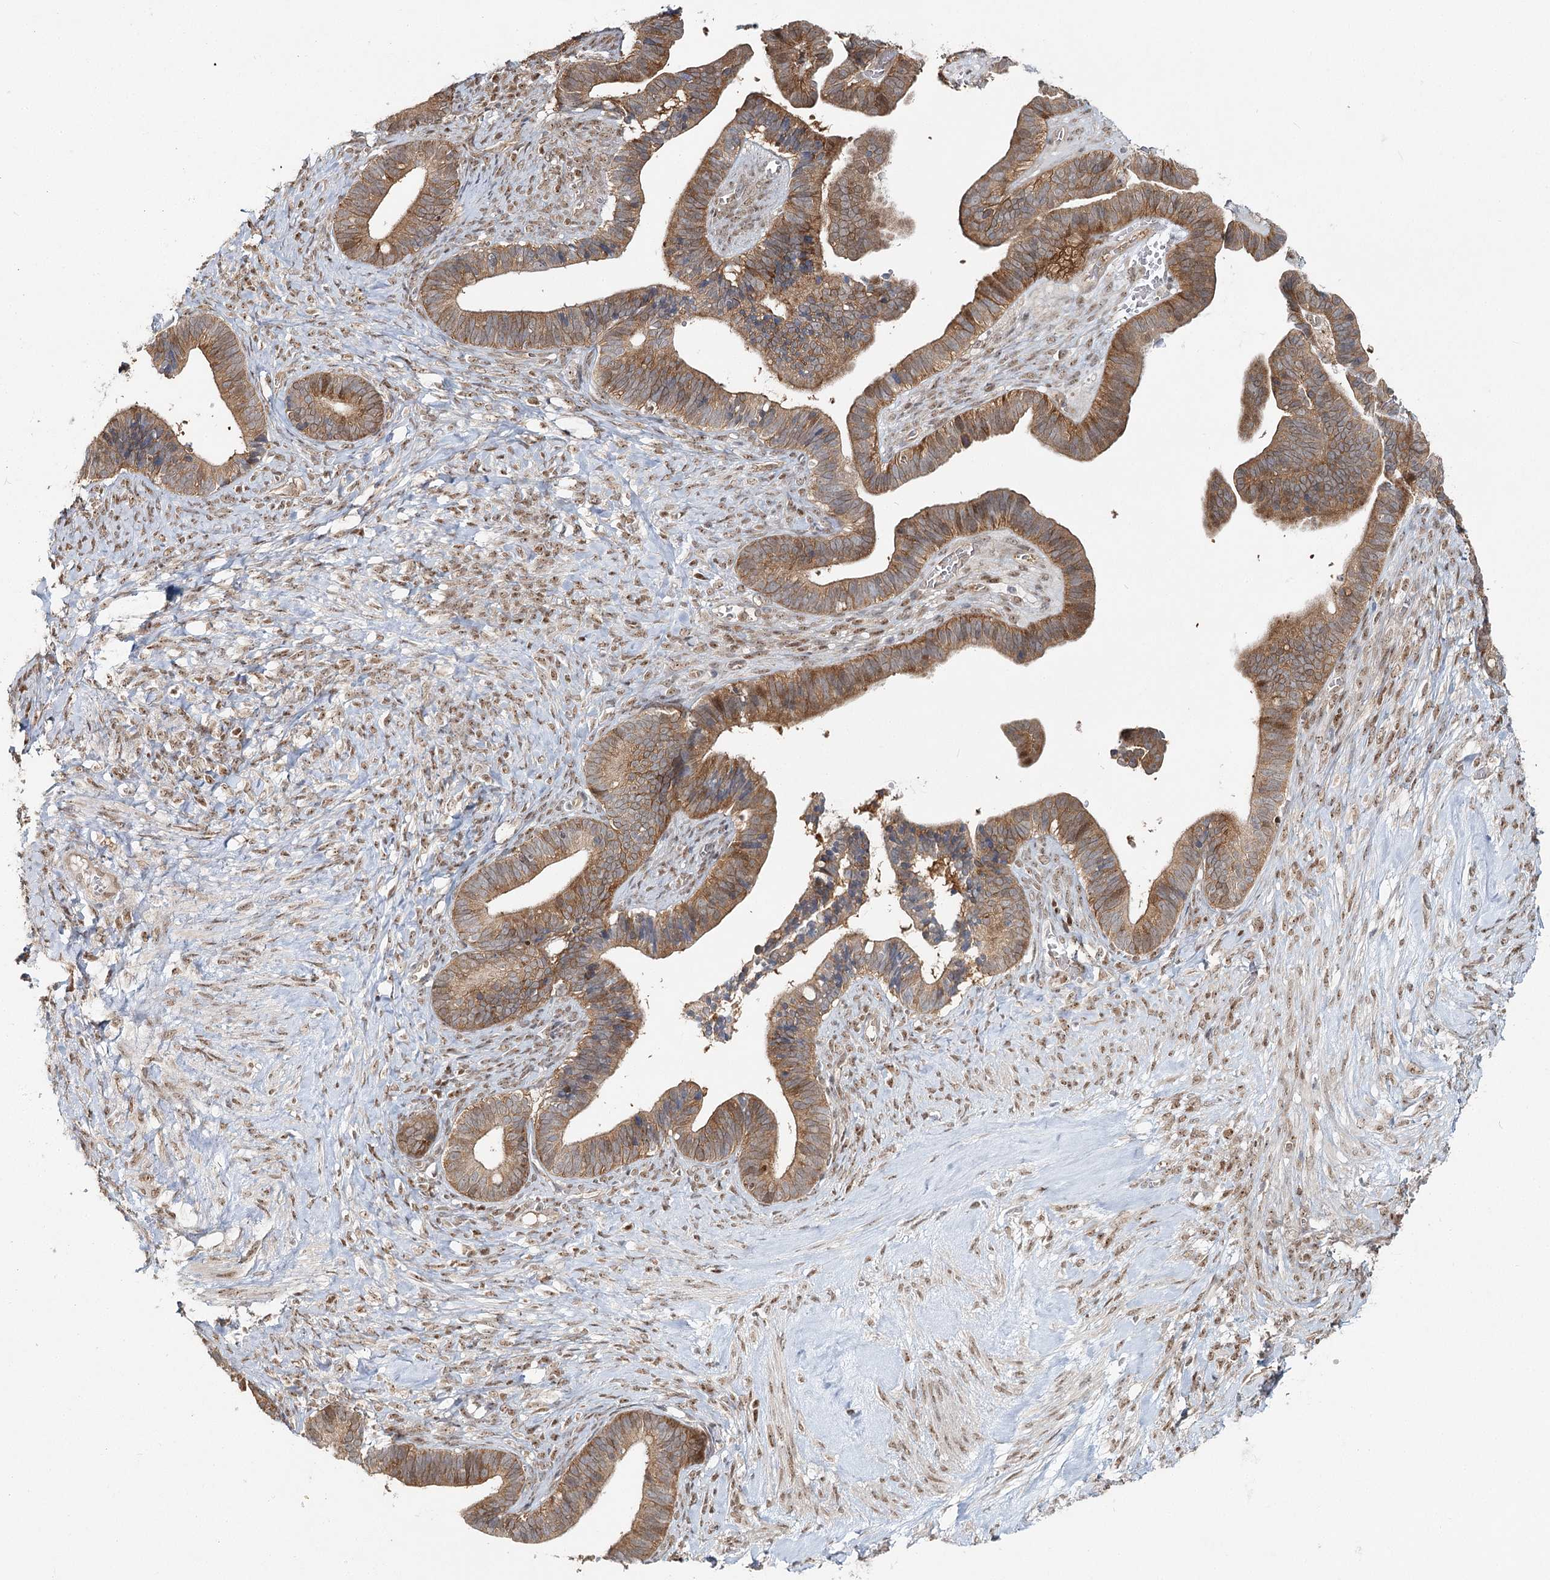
{"staining": {"intensity": "moderate", "quantity": ">75%", "location": "cytoplasmic/membranous"}, "tissue": "ovarian cancer", "cell_type": "Tumor cells", "image_type": "cancer", "snomed": [{"axis": "morphology", "description": "Cystadenocarcinoma, serous, NOS"}, {"axis": "topography", "description": "Ovary"}], "caption": "Immunohistochemical staining of human serous cystadenocarcinoma (ovarian) shows medium levels of moderate cytoplasmic/membranous staining in about >75% of tumor cells. (DAB IHC with brightfield microscopy, high magnification).", "gene": "FAM120B", "patient": {"sex": "female", "age": 56}}